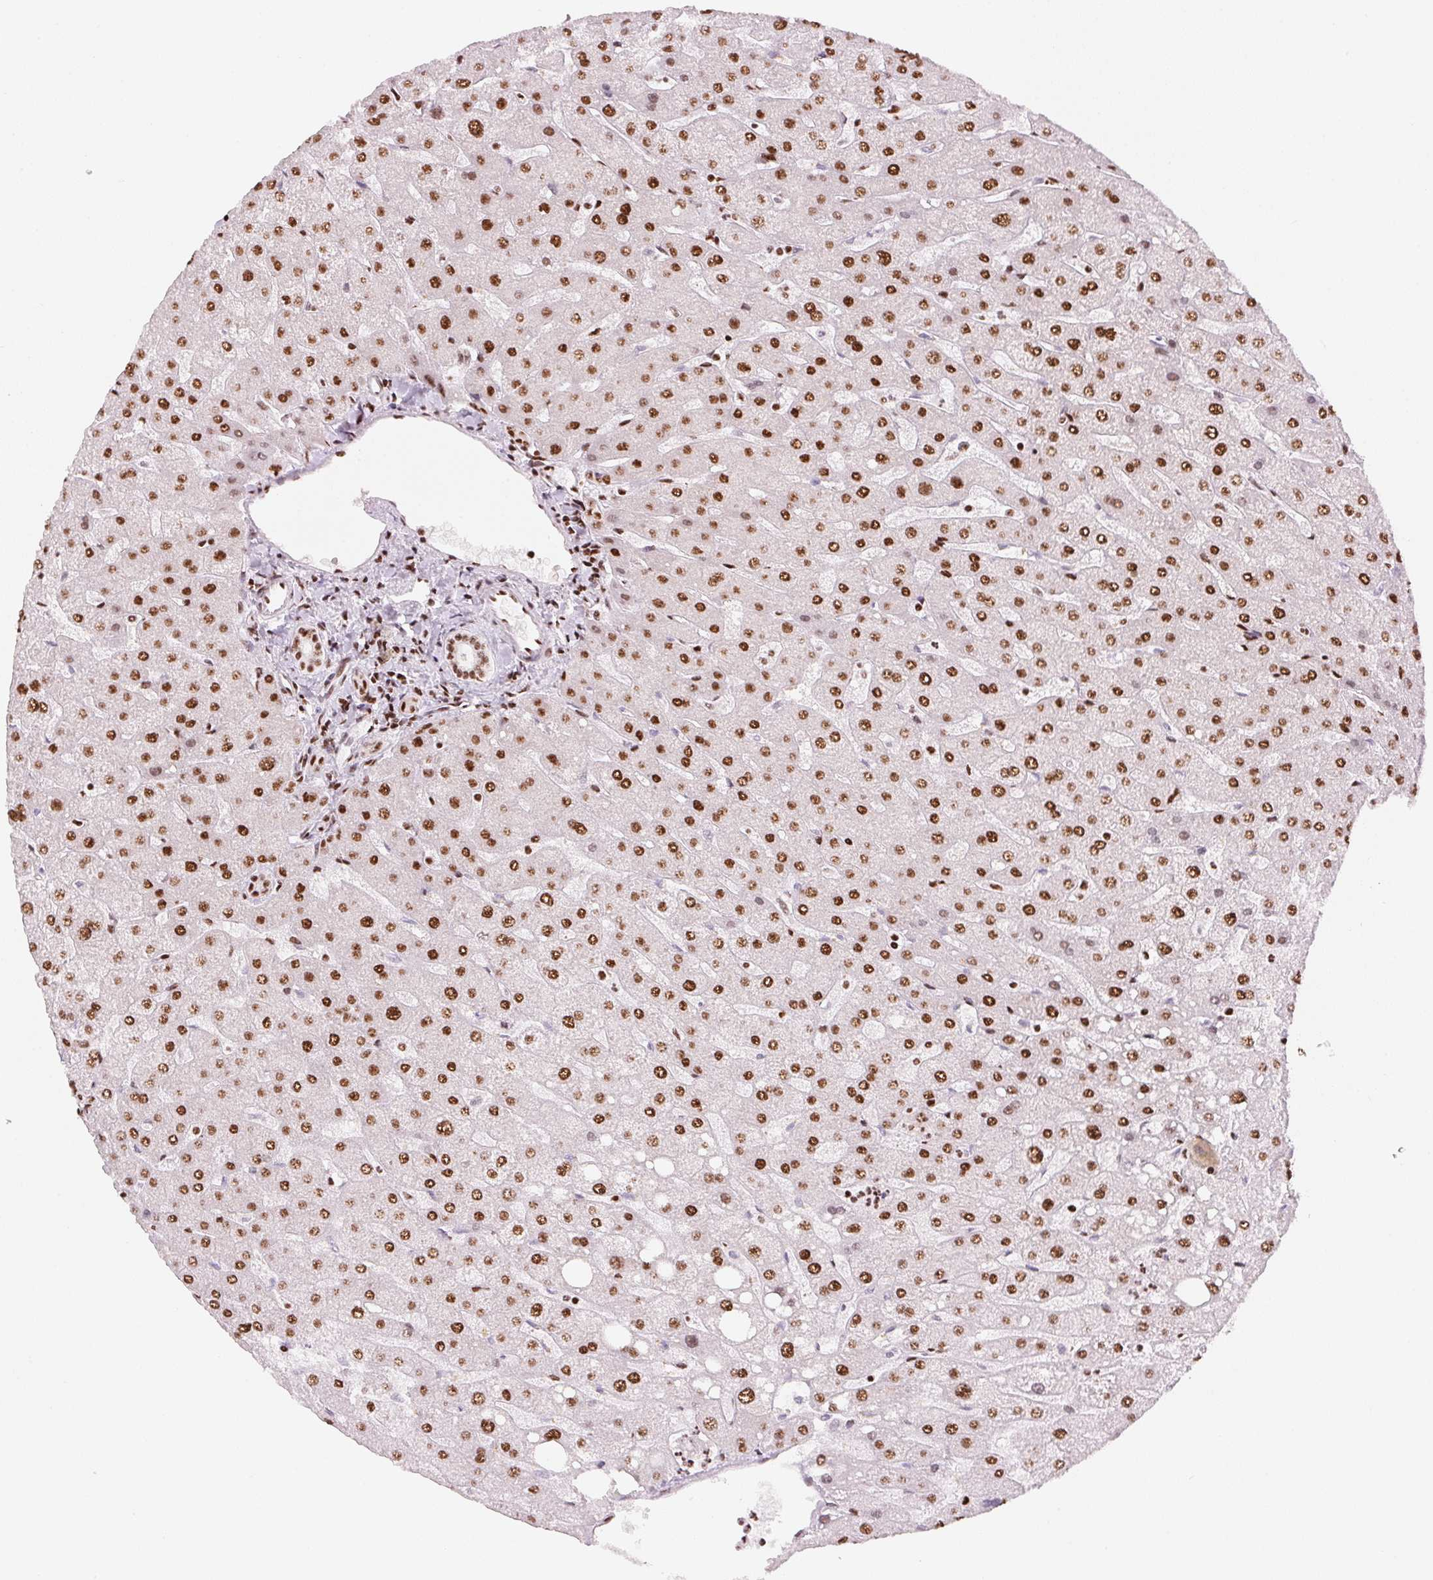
{"staining": {"intensity": "moderate", "quantity": ">75%", "location": "nuclear"}, "tissue": "liver", "cell_type": "Cholangiocytes", "image_type": "normal", "snomed": [{"axis": "morphology", "description": "Normal tissue, NOS"}, {"axis": "topography", "description": "Liver"}], "caption": "The immunohistochemical stain highlights moderate nuclear expression in cholangiocytes of unremarkable liver.", "gene": "NXF1", "patient": {"sex": "male", "age": 67}}